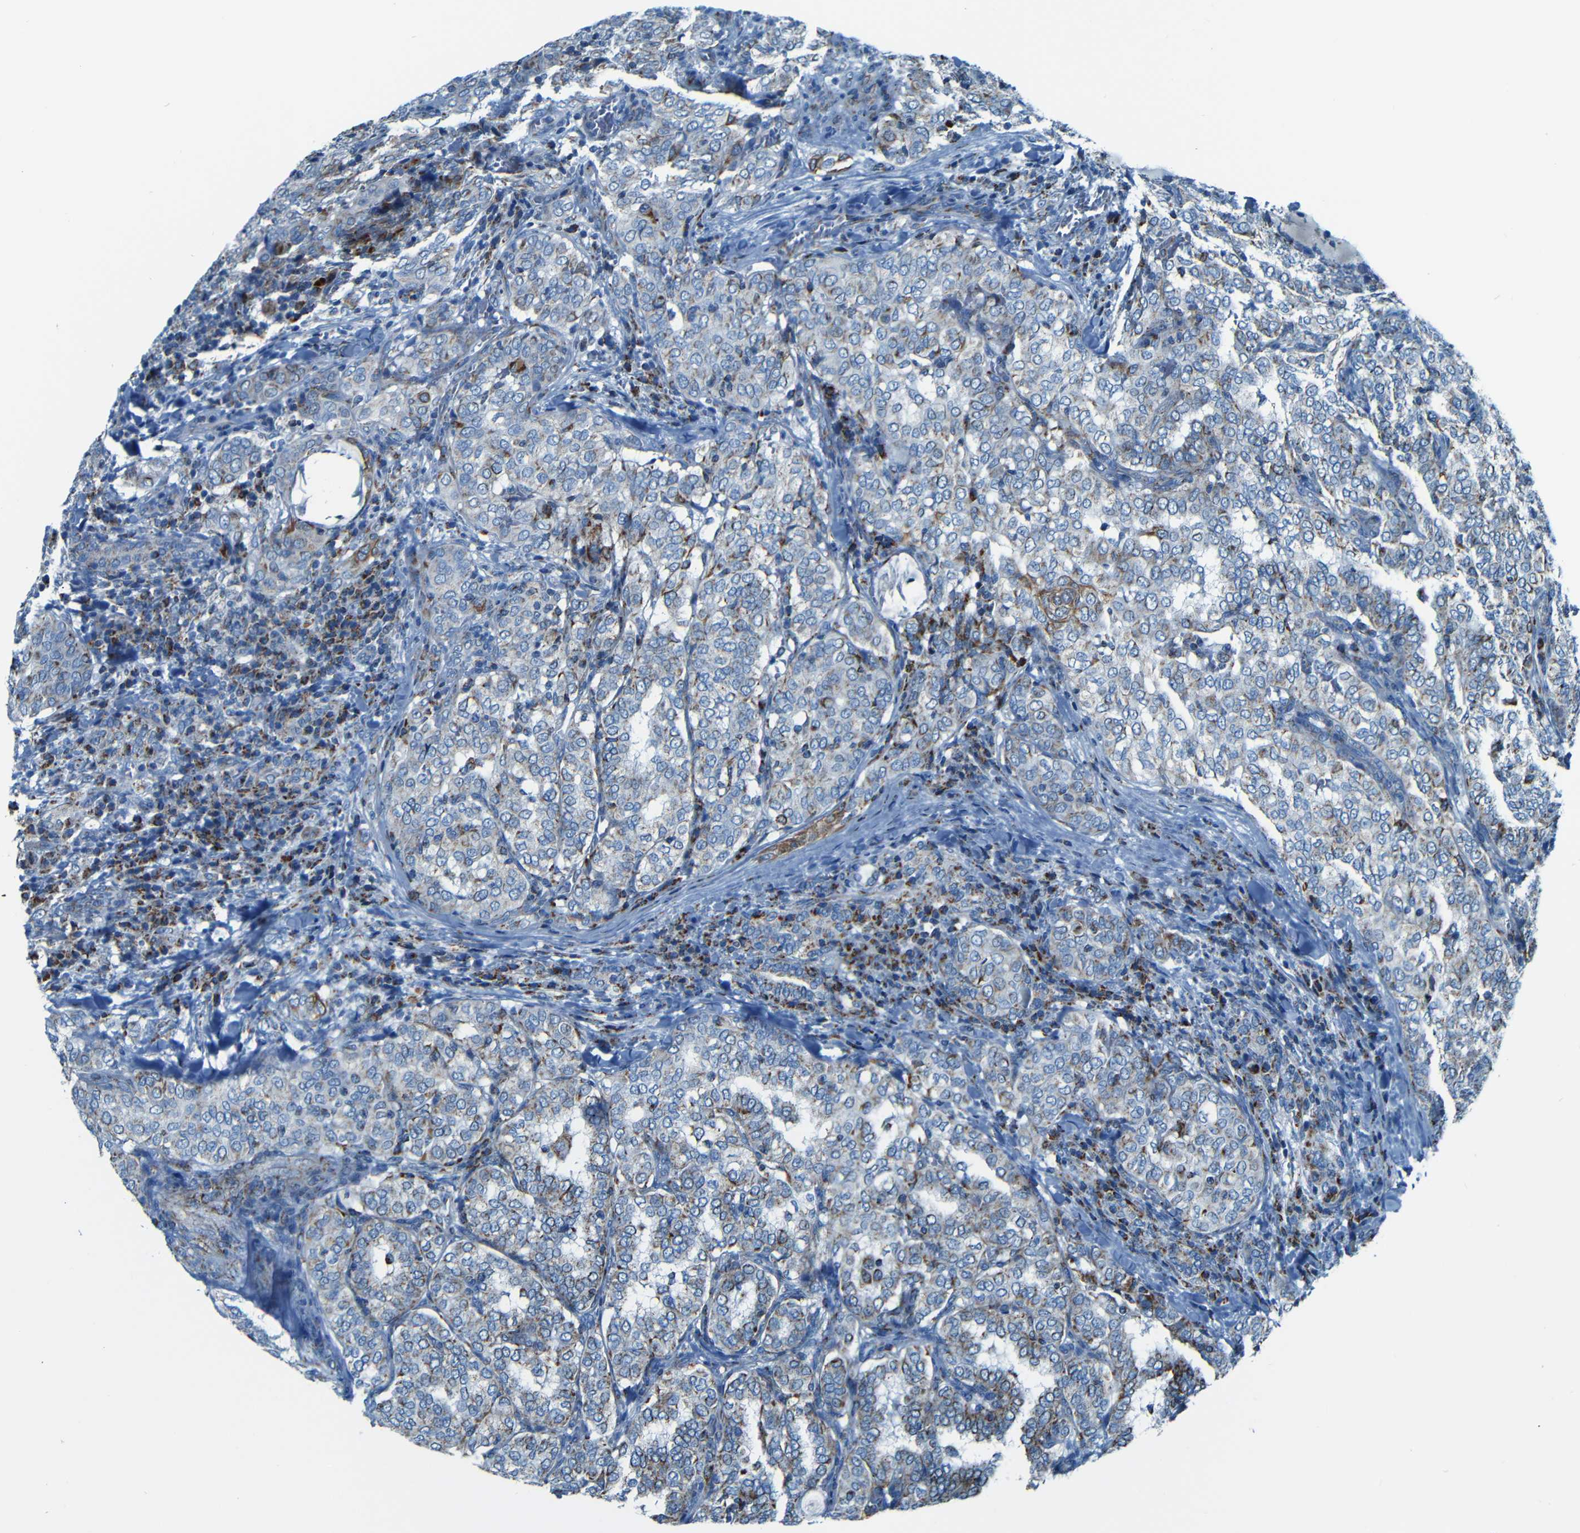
{"staining": {"intensity": "moderate", "quantity": "<25%", "location": "cytoplasmic/membranous"}, "tissue": "thyroid cancer", "cell_type": "Tumor cells", "image_type": "cancer", "snomed": [{"axis": "morphology", "description": "Papillary adenocarcinoma, NOS"}, {"axis": "topography", "description": "Thyroid gland"}], "caption": "There is low levels of moderate cytoplasmic/membranous positivity in tumor cells of papillary adenocarcinoma (thyroid), as demonstrated by immunohistochemical staining (brown color).", "gene": "WSCD2", "patient": {"sex": "female", "age": 30}}